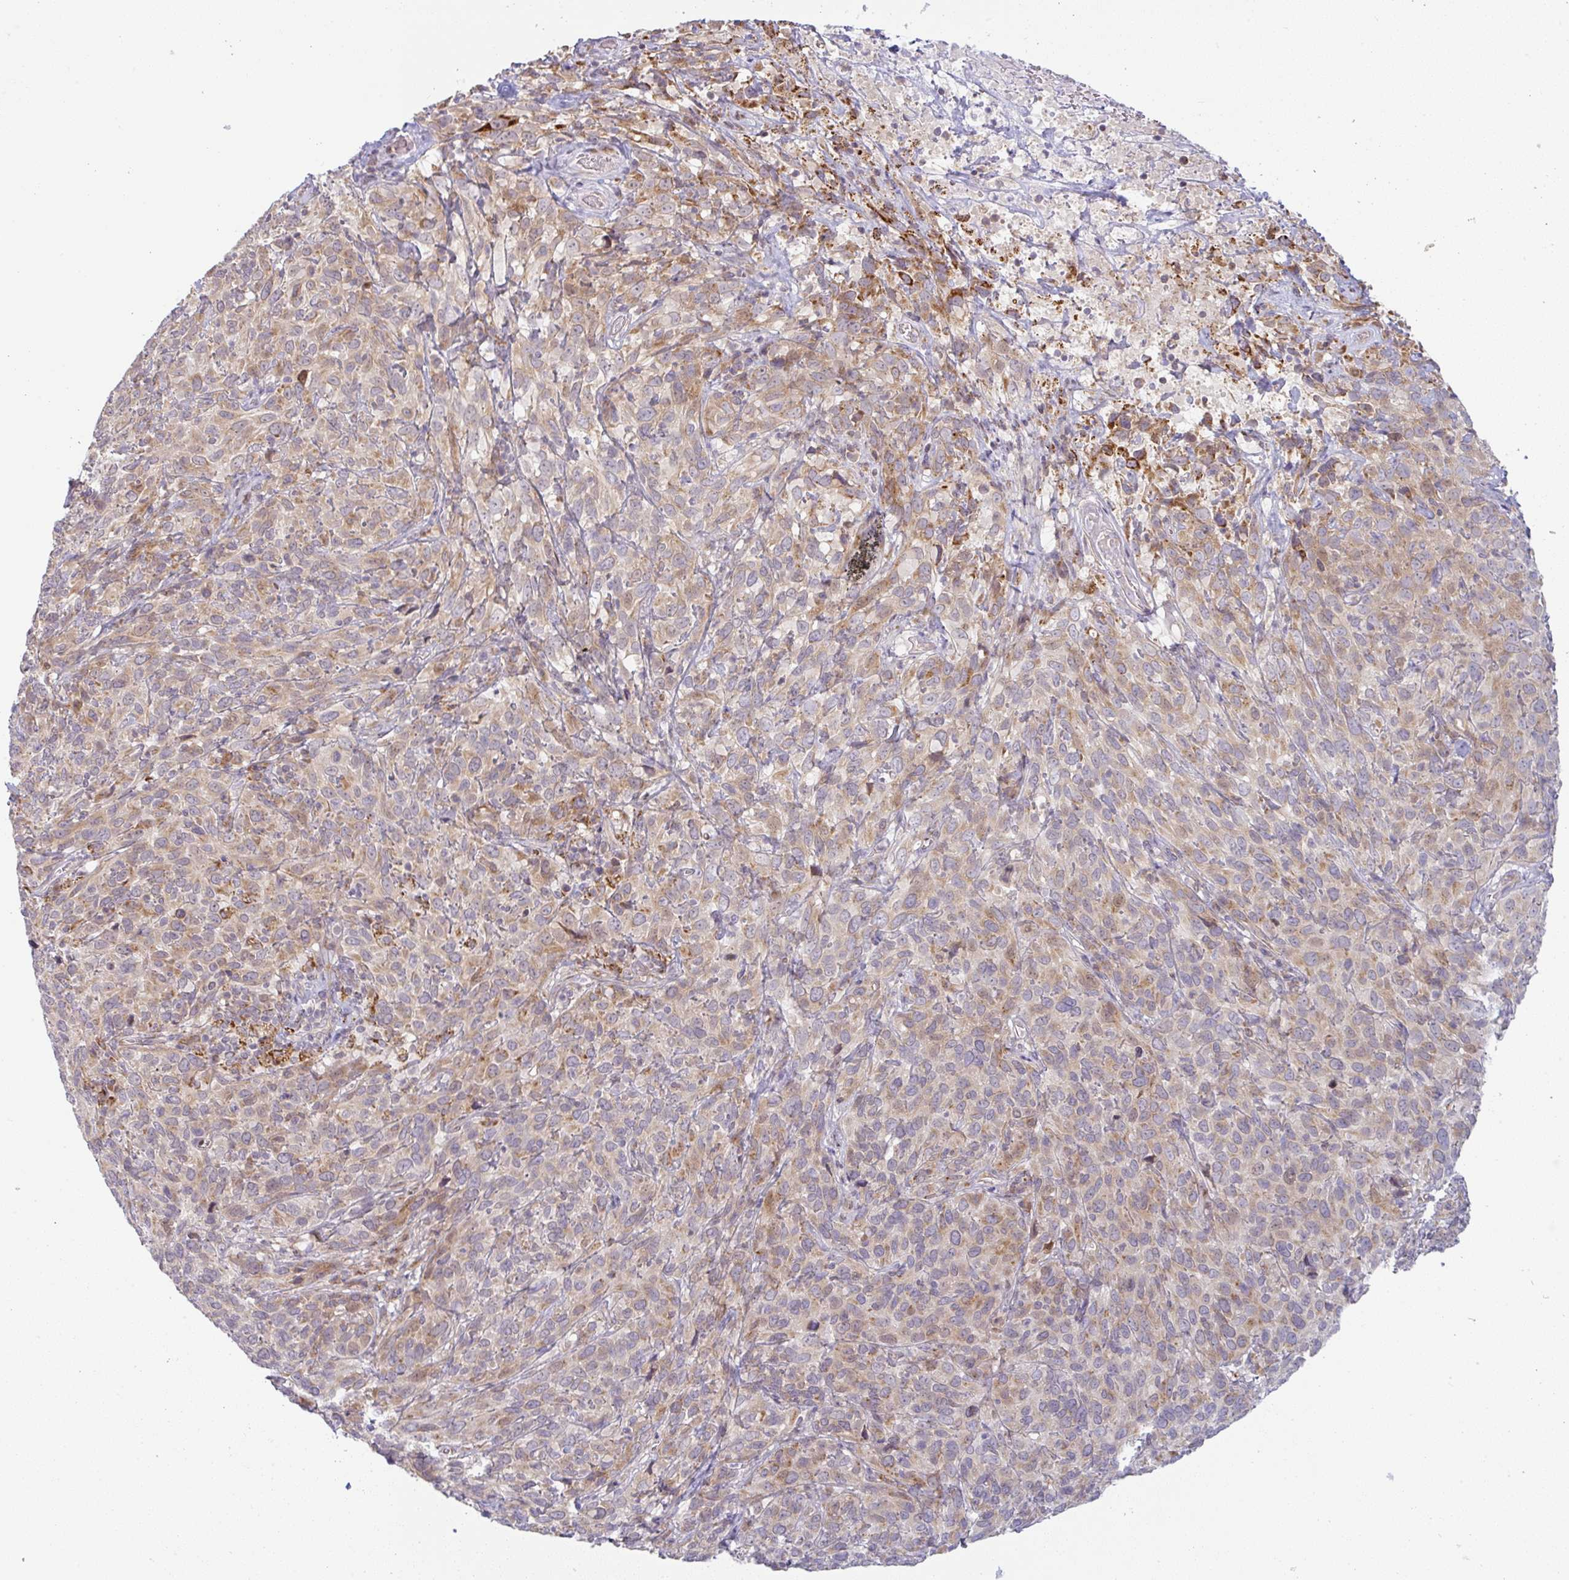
{"staining": {"intensity": "moderate", "quantity": "25%-75%", "location": "cytoplasmic/membranous"}, "tissue": "cervical cancer", "cell_type": "Tumor cells", "image_type": "cancer", "snomed": [{"axis": "morphology", "description": "Squamous cell carcinoma, NOS"}, {"axis": "topography", "description": "Cervix"}], "caption": "Immunohistochemistry image of neoplastic tissue: cervical squamous cell carcinoma stained using IHC demonstrates medium levels of moderate protein expression localized specifically in the cytoplasmic/membranous of tumor cells, appearing as a cytoplasmic/membranous brown color.", "gene": "MOB1A", "patient": {"sex": "female", "age": 51}}